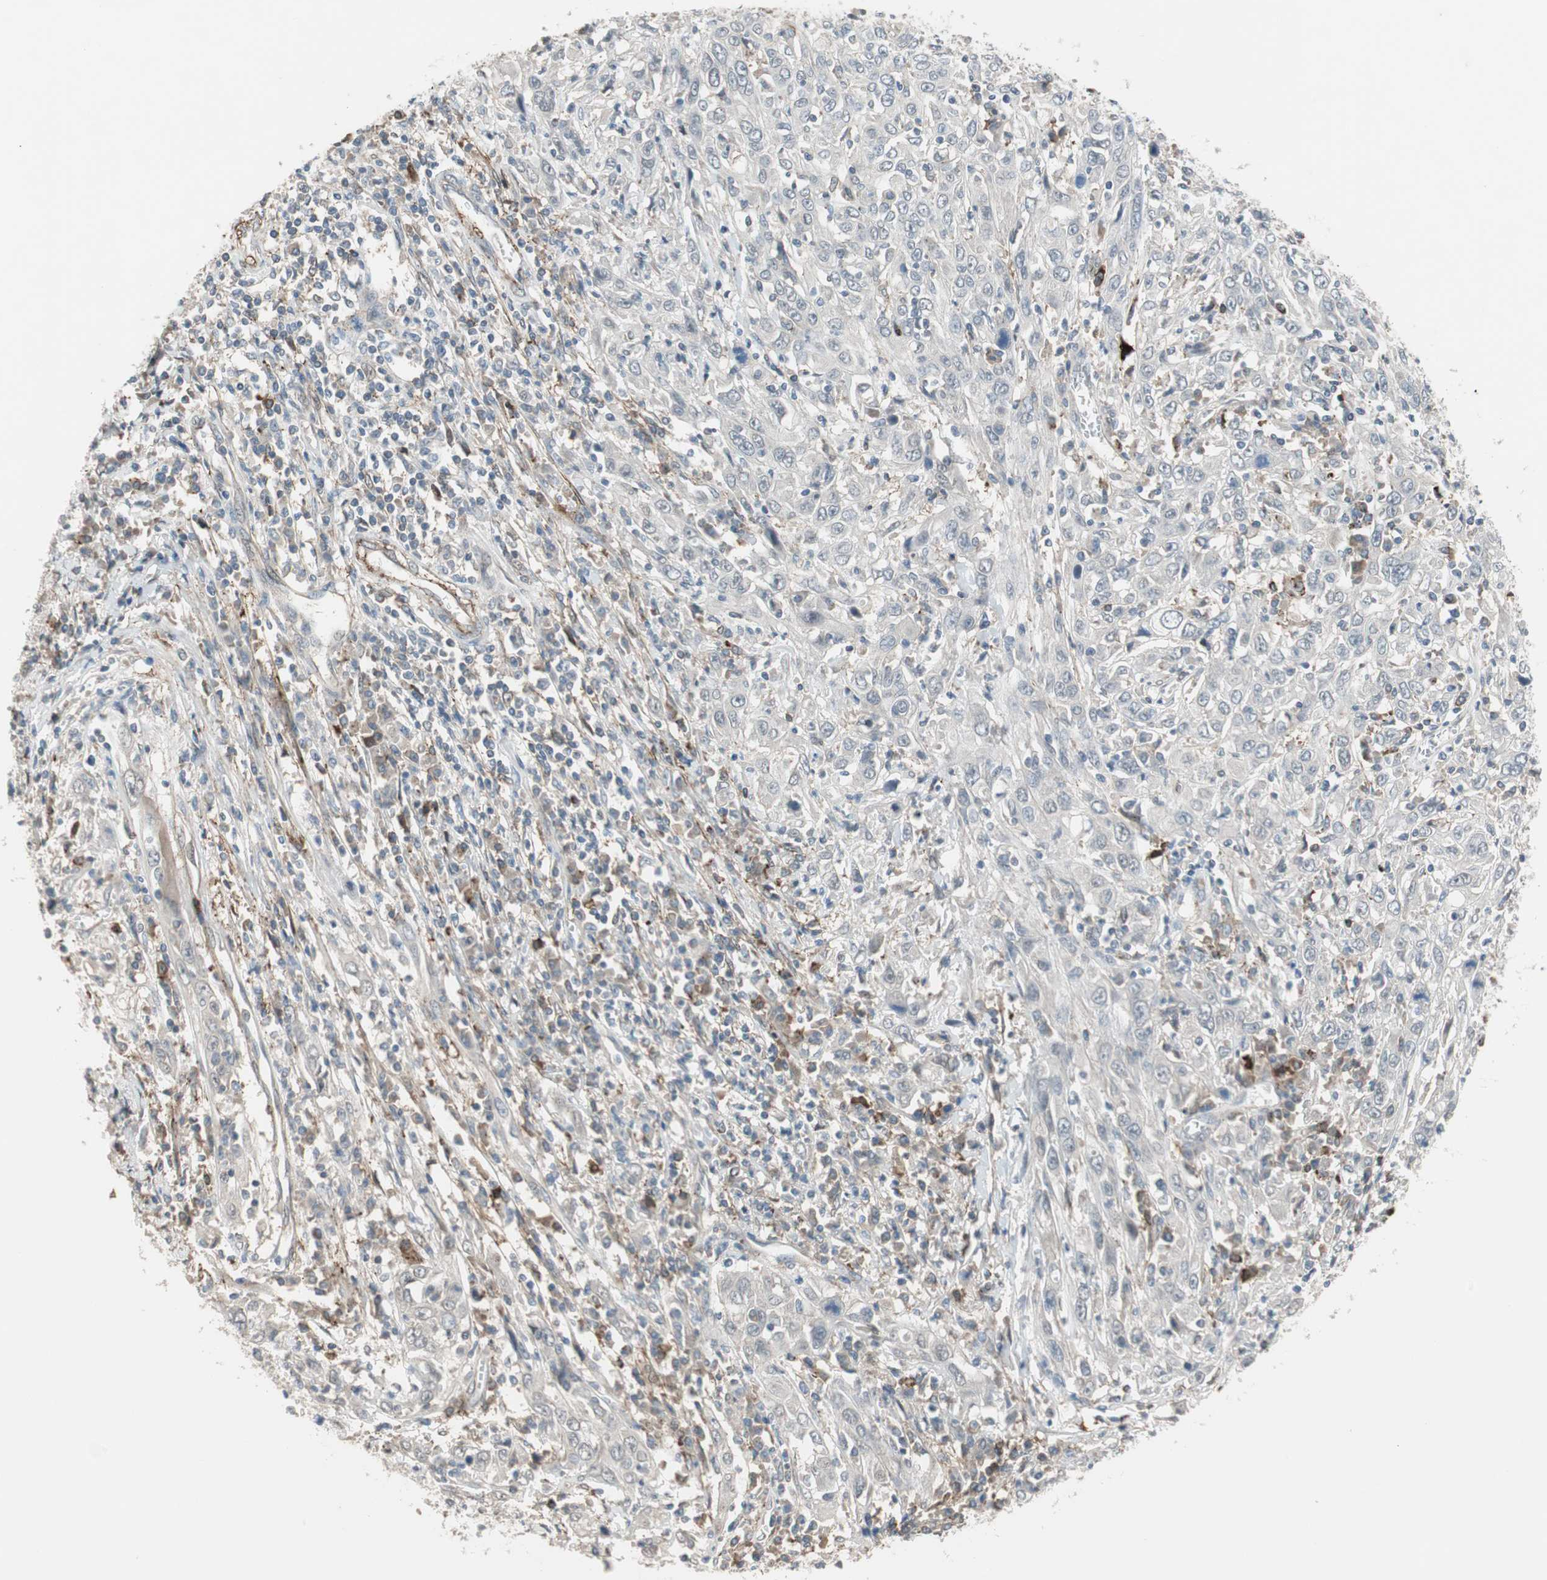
{"staining": {"intensity": "negative", "quantity": "none", "location": "none"}, "tissue": "cervical cancer", "cell_type": "Tumor cells", "image_type": "cancer", "snomed": [{"axis": "morphology", "description": "Squamous cell carcinoma, NOS"}, {"axis": "topography", "description": "Cervix"}], "caption": "DAB (3,3'-diaminobenzidine) immunohistochemical staining of human cervical cancer (squamous cell carcinoma) reveals no significant expression in tumor cells.", "gene": "GRHL1", "patient": {"sex": "female", "age": 46}}